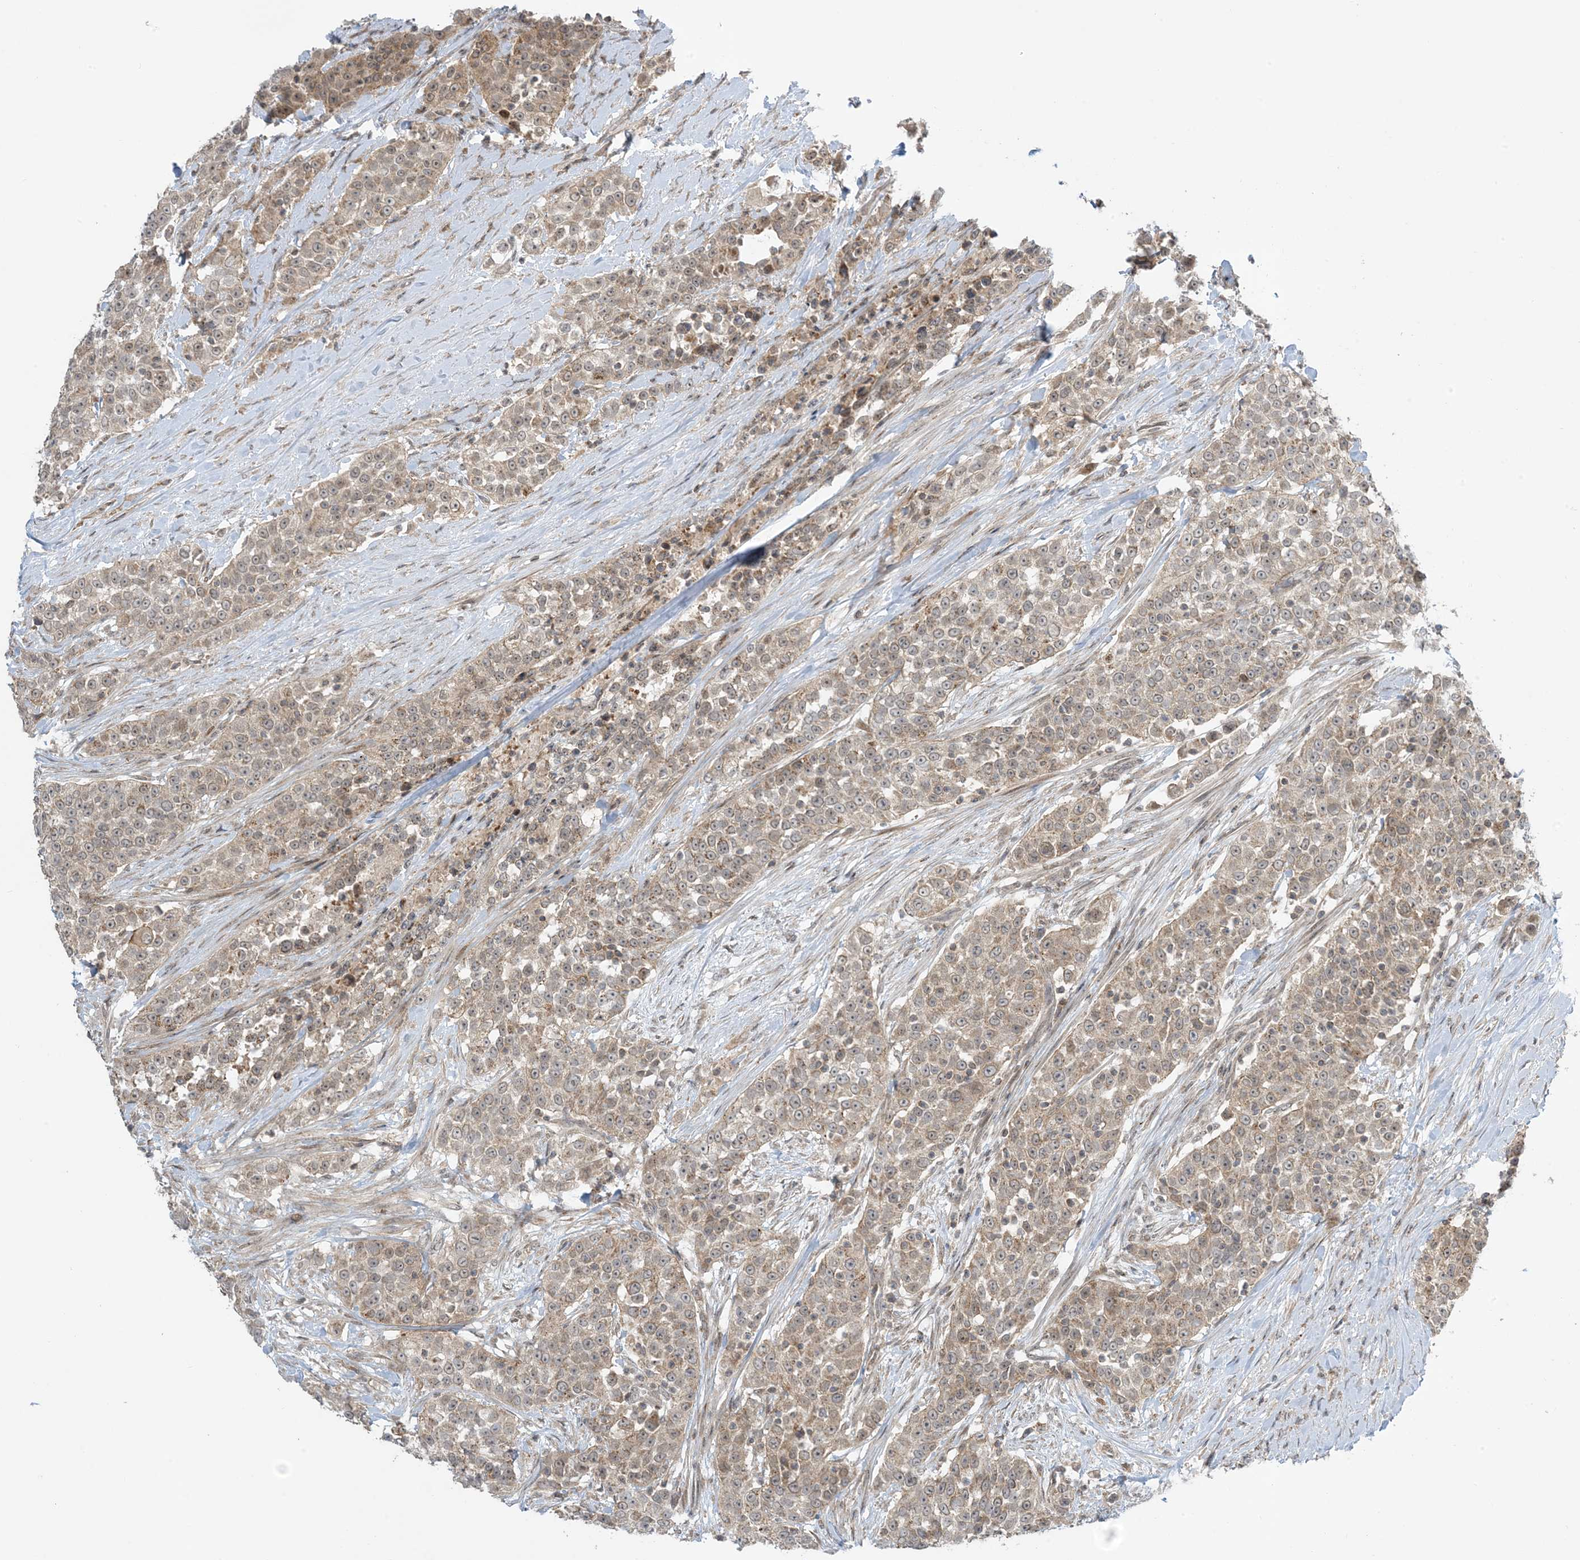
{"staining": {"intensity": "moderate", "quantity": "25%-75%", "location": "cytoplasmic/membranous"}, "tissue": "urothelial cancer", "cell_type": "Tumor cells", "image_type": "cancer", "snomed": [{"axis": "morphology", "description": "Urothelial carcinoma, High grade"}, {"axis": "topography", "description": "Urinary bladder"}], "caption": "A photomicrograph showing moderate cytoplasmic/membranous staining in about 25%-75% of tumor cells in high-grade urothelial carcinoma, as visualized by brown immunohistochemical staining.", "gene": "PHLDB2", "patient": {"sex": "female", "age": 80}}